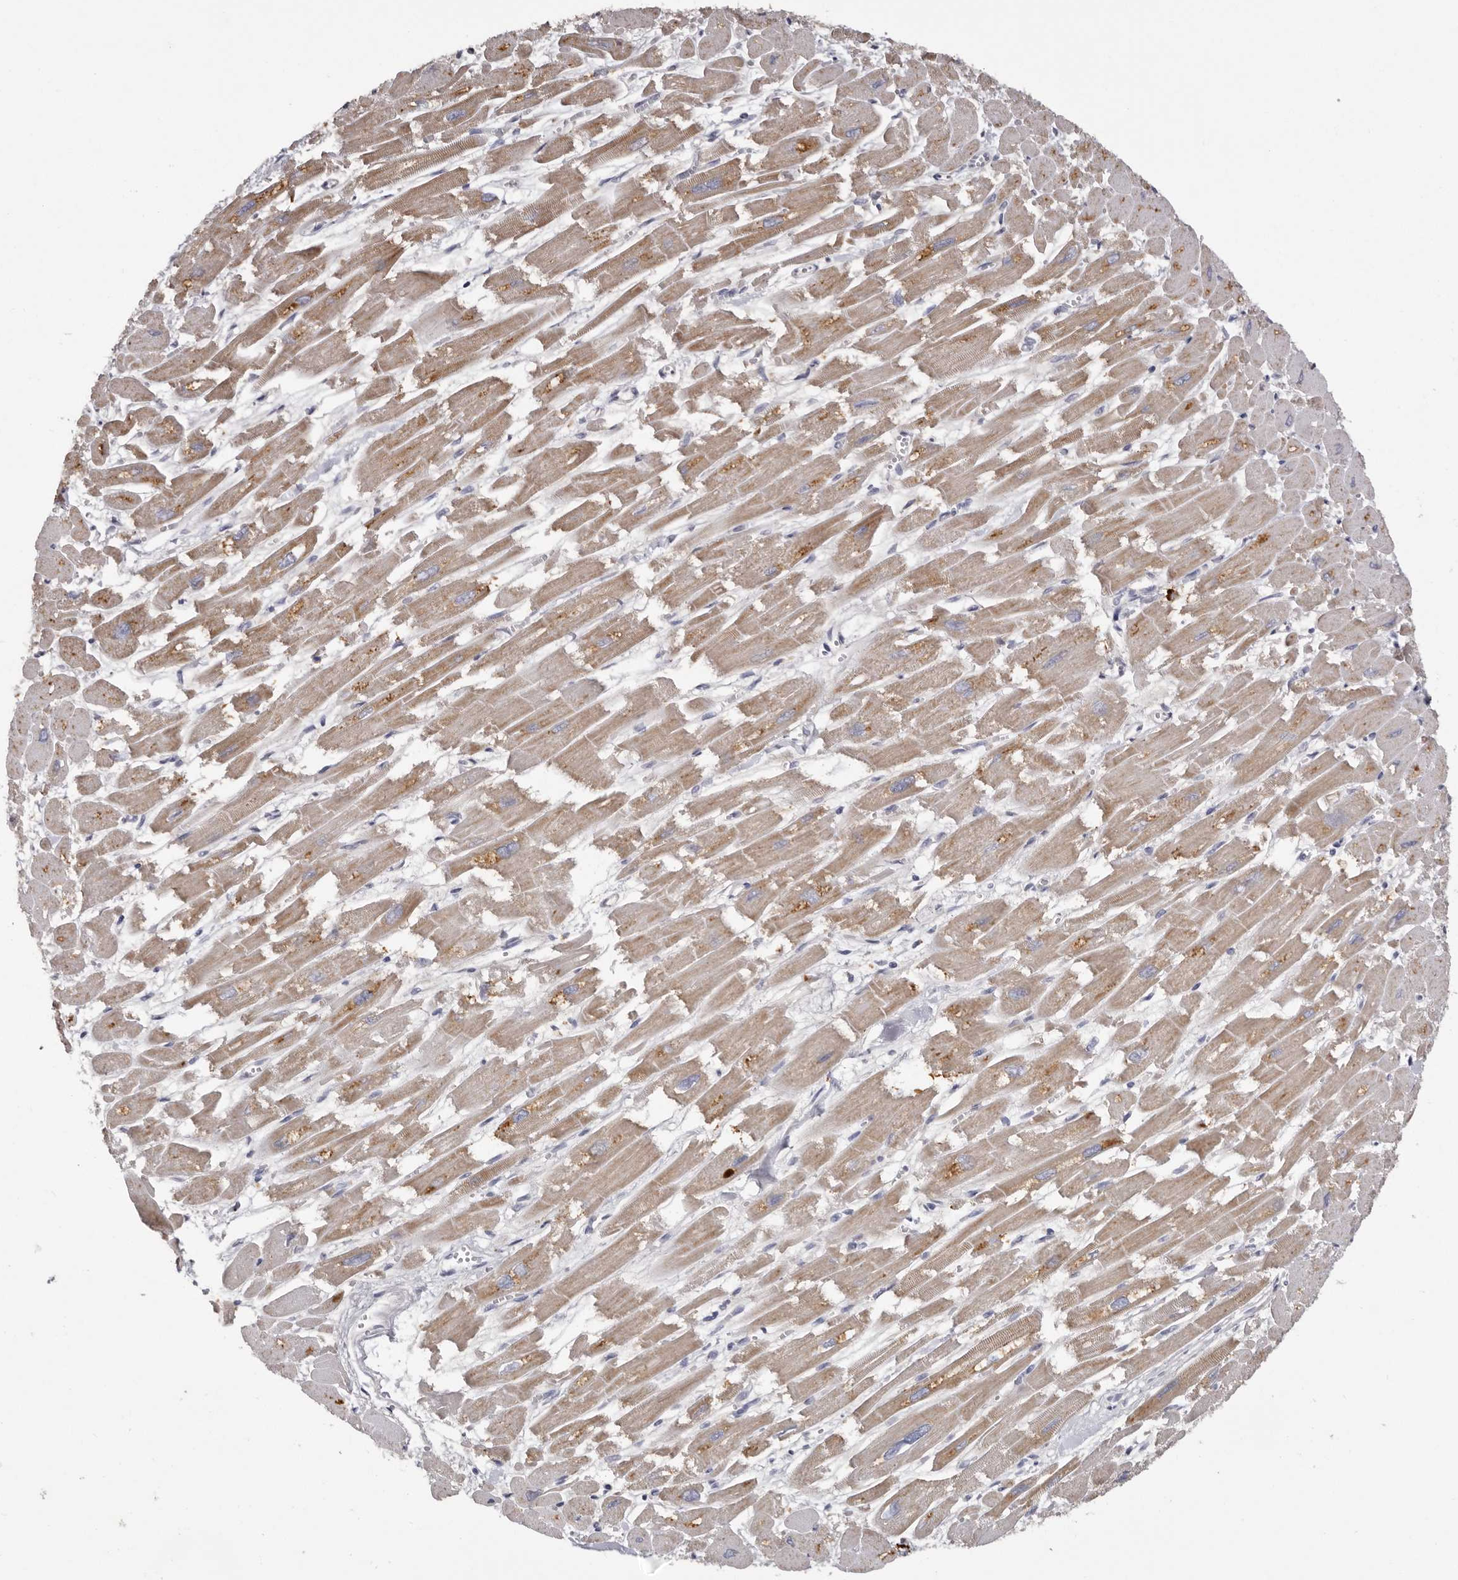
{"staining": {"intensity": "weak", "quantity": "25%-75%", "location": "cytoplasmic/membranous"}, "tissue": "heart muscle", "cell_type": "Cardiomyocytes", "image_type": "normal", "snomed": [{"axis": "morphology", "description": "Normal tissue, NOS"}, {"axis": "topography", "description": "Heart"}], "caption": "A histopathology image of human heart muscle stained for a protein displays weak cytoplasmic/membranous brown staining in cardiomyocytes. (DAB = brown stain, brightfield microscopy at high magnification).", "gene": "DAP", "patient": {"sex": "male", "age": 54}}